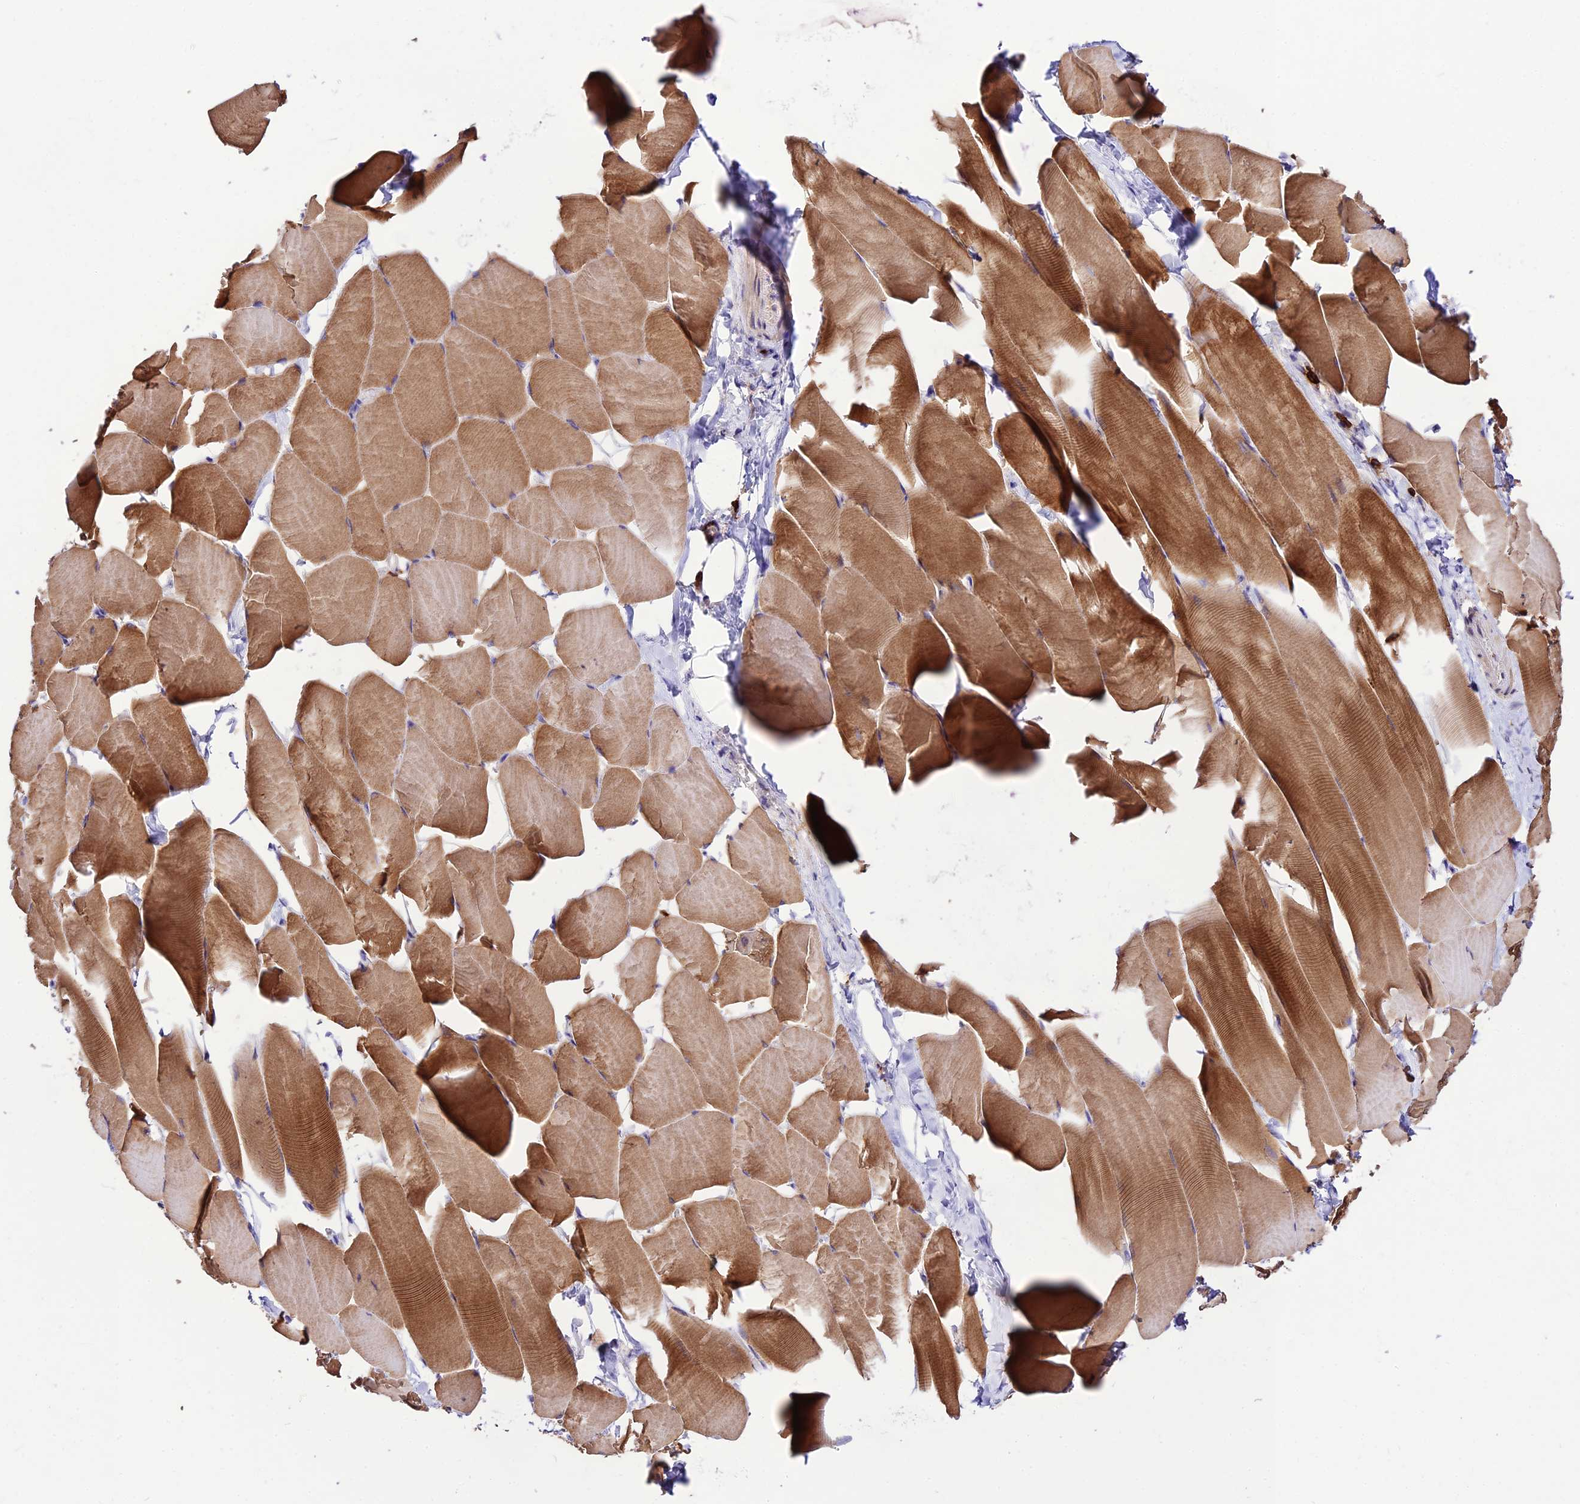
{"staining": {"intensity": "moderate", "quantity": ">75%", "location": "cytoplasmic/membranous"}, "tissue": "skeletal muscle", "cell_type": "Myocytes", "image_type": "normal", "snomed": [{"axis": "morphology", "description": "Normal tissue, NOS"}, {"axis": "topography", "description": "Skeletal muscle"}], "caption": "This is a histology image of IHC staining of unremarkable skeletal muscle, which shows moderate expression in the cytoplasmic/membranous of myocytes.", "gene": "PTPRCAP", "patient": {"sex": "male", "age": 25}}